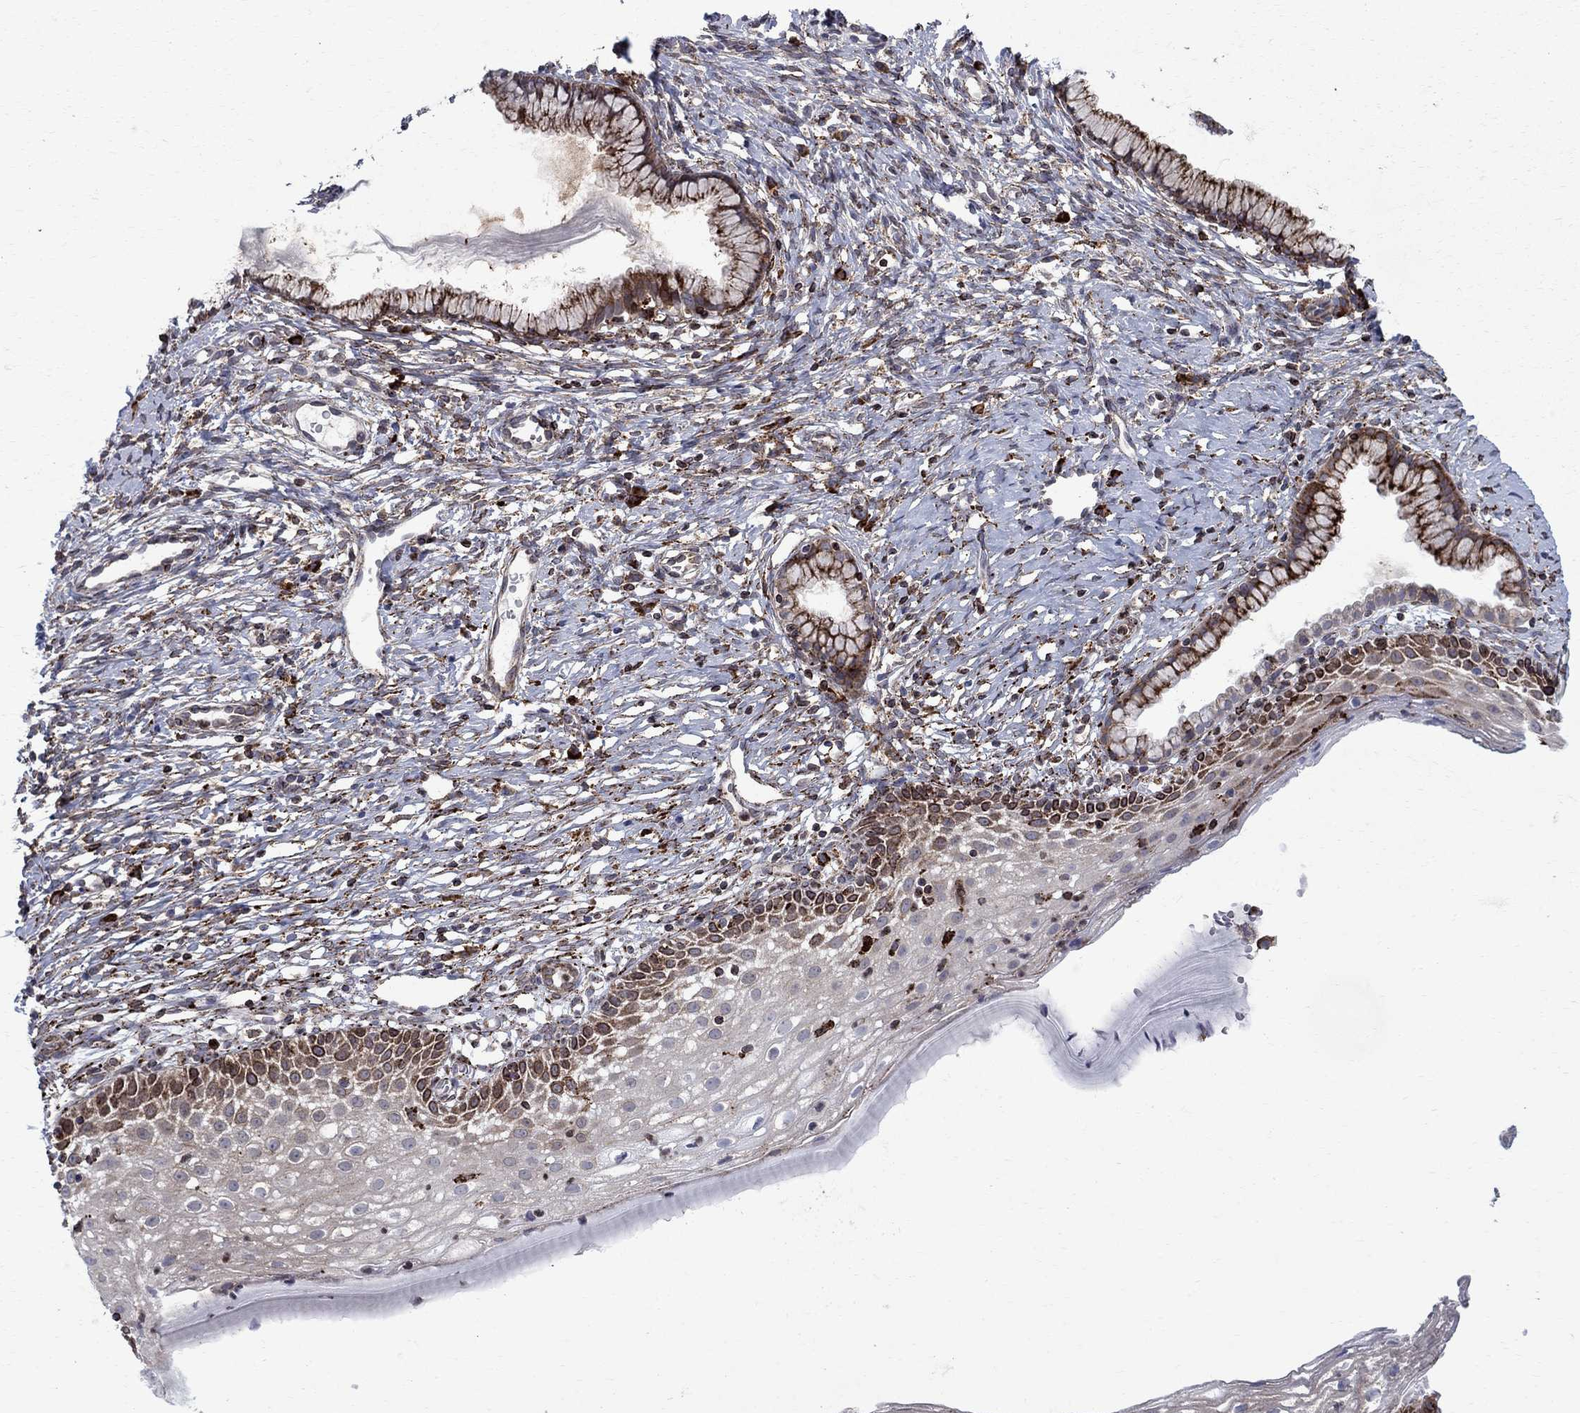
{"staining": {"intensity": "strong", "quantity": "25%-75%", "location": "cytoplasmic/membranous"}, "tissue": "cervix", "cell_type": "Glandular cells", "image_type": "normal", "snomed": [{"axis": "morphology", "description": "Normal tissue, NOS"}, {"axis": "topography", "description": "Cervix"}], "caption": "Strong cytoplasmic/membranous protein expression is appreciated in about 25%-75% of glandular cells in cervix.", "gene": "CAB39L", "patient": {"sex": "female", "age": 39}}